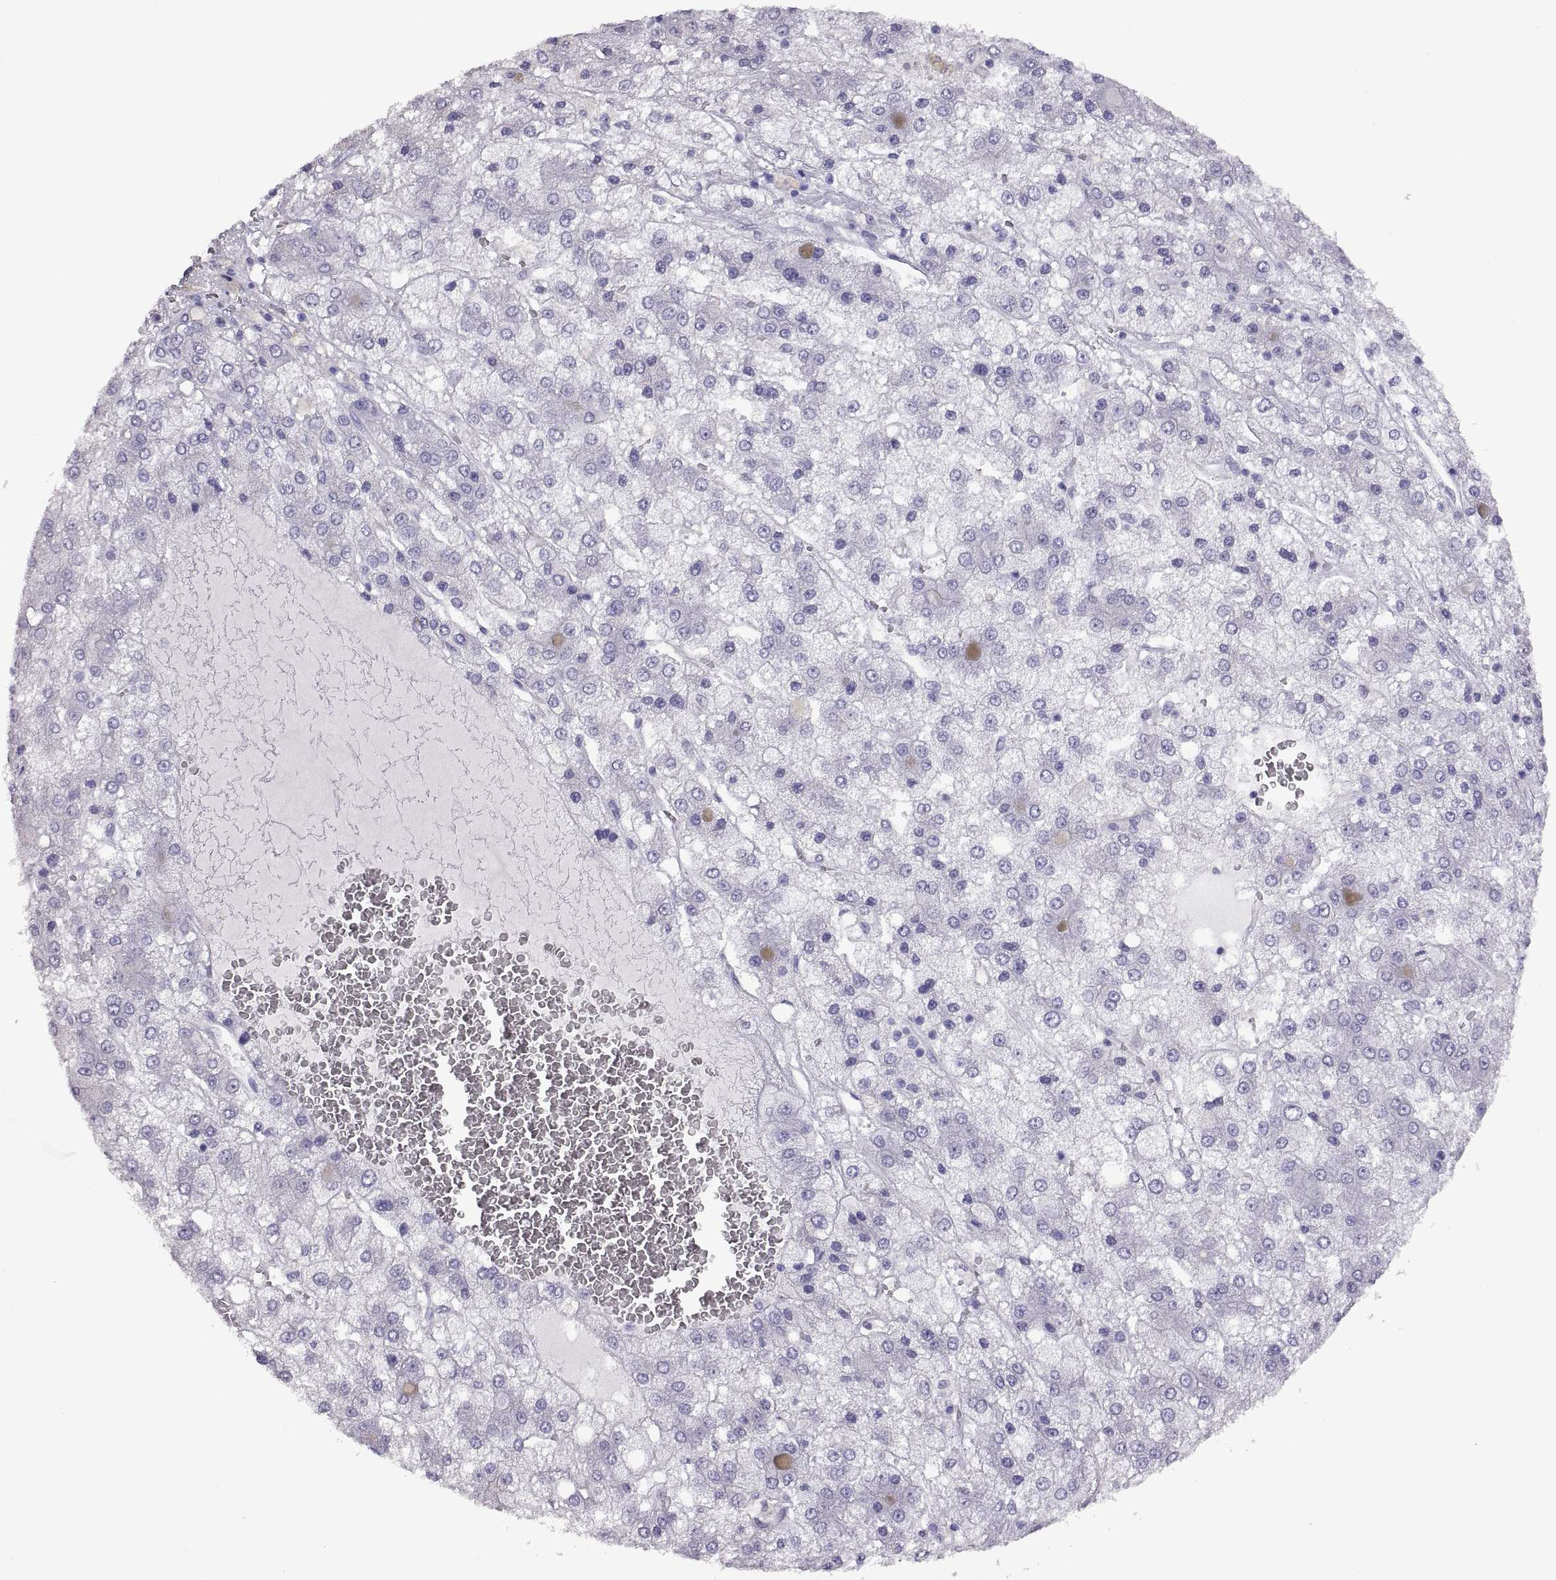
{"staining": {"intensity": "negative", "quantity": "none", "location": "none"}, "tissue": "liver cancer", "cell_type": "Tumor cells", "image_type": "cancer", "snomed": [{"axis": "morphology", "description": "Carcinoma, Hepatocellular, NOS"}, {"axis": "topography", "description": "Liver"}], "caption": "The photomicrograph shows no significant positivity in tumor cells of liver hepatocellular carcinoma.", "gene": "RGS20", "patient": {"sex": "male", "age": 73}}